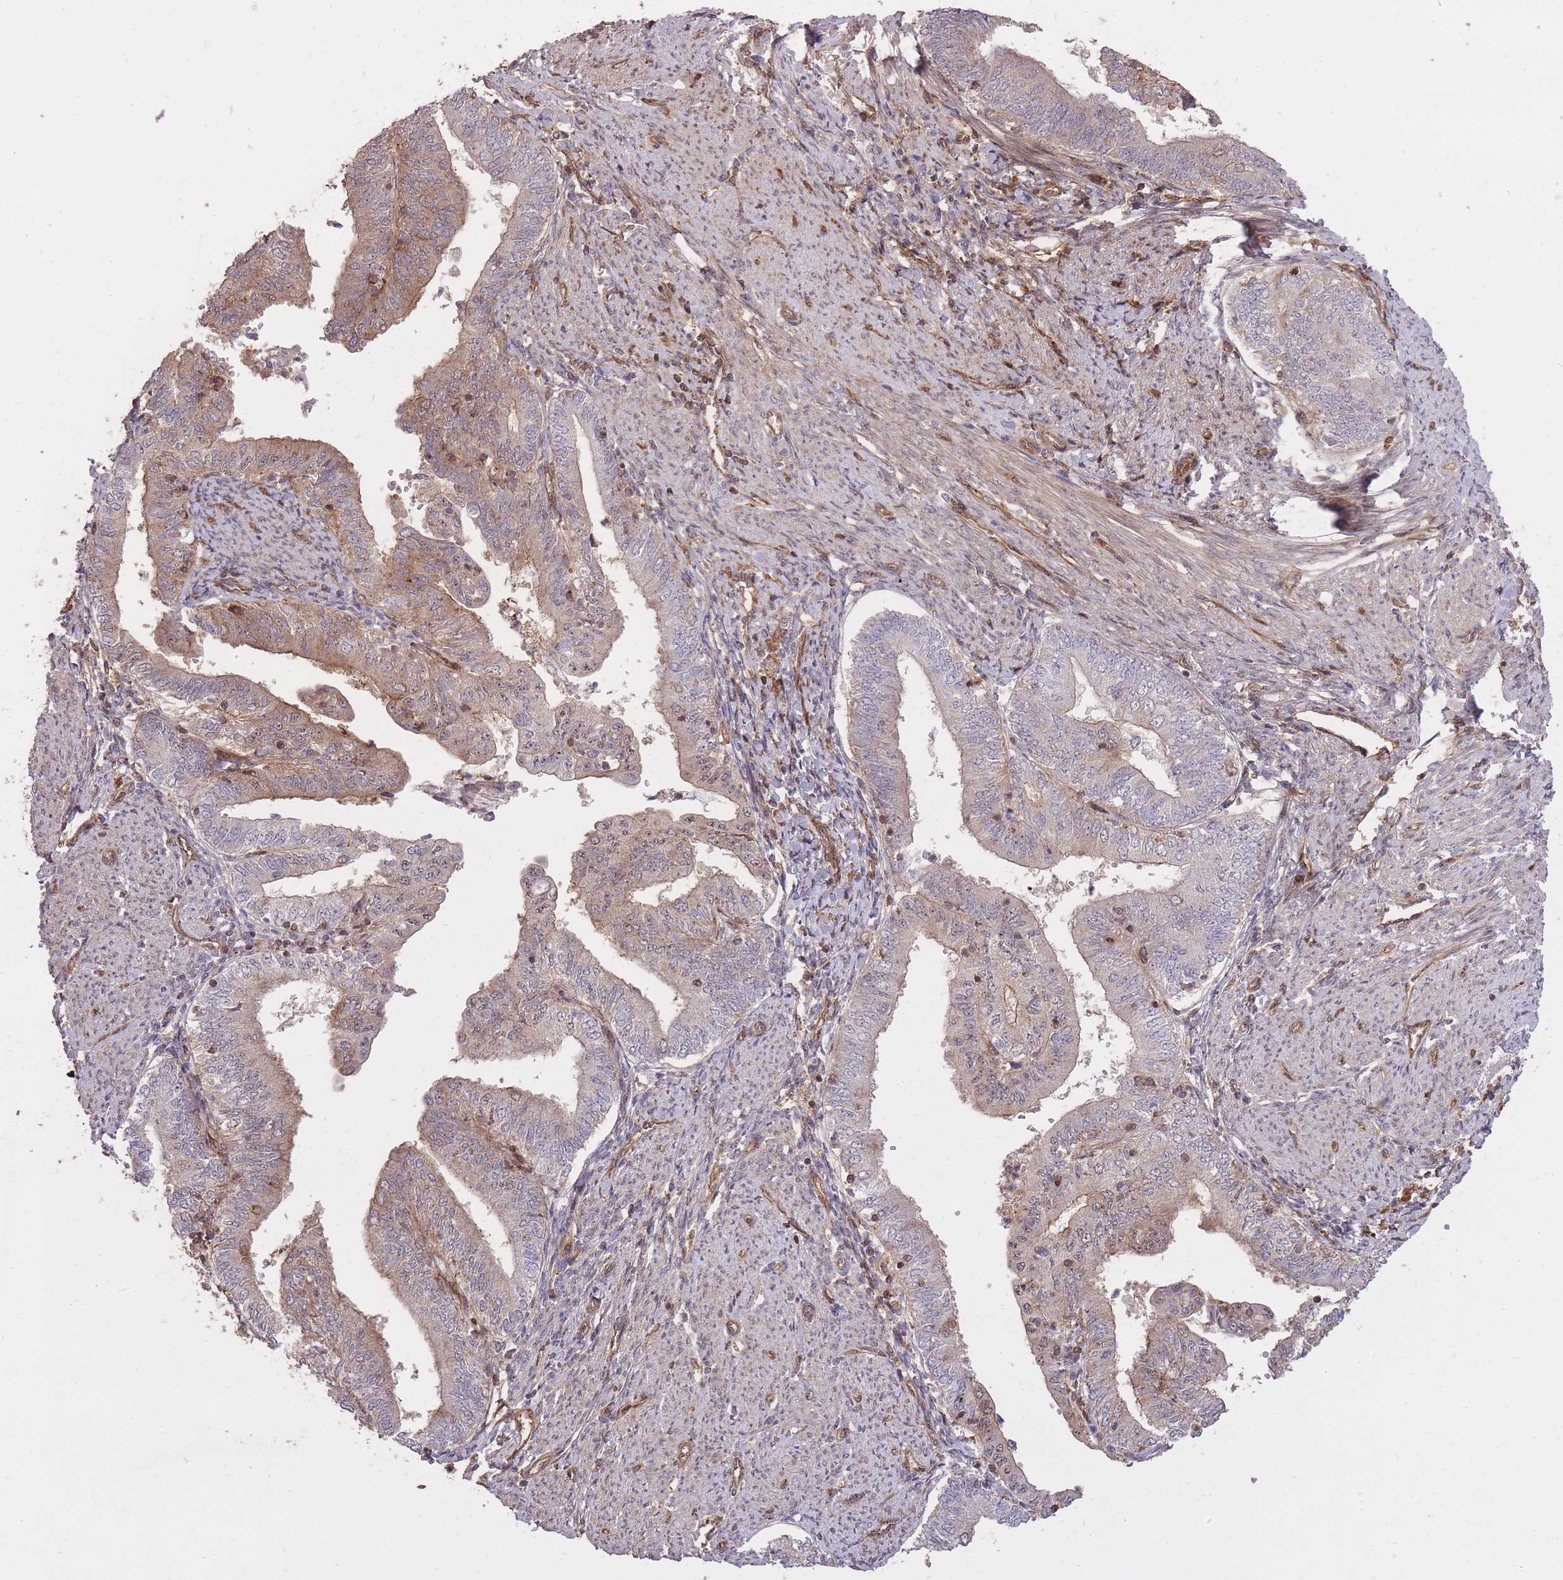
{"staining": {"intensity": "weak", "quantity": "25%-75%", "location": "cytoplasmic/membranous"}, "tissue": "endometrial cancer", "cell_type": "Tumor cells", "image_type": "cancer", "snomed": [{"axis": "morphology", "description": "Adenocarcinoma, NOS"}, {"axis": "topography", "description": "Endometrium"}], "caption": "Tumor cells display weak cytoplasmic/membranous staining in approximately 25%-75% of cells in endometrial cancer.", "gene": "PLD1", "patient": {"sex": "female", "age": 66}}